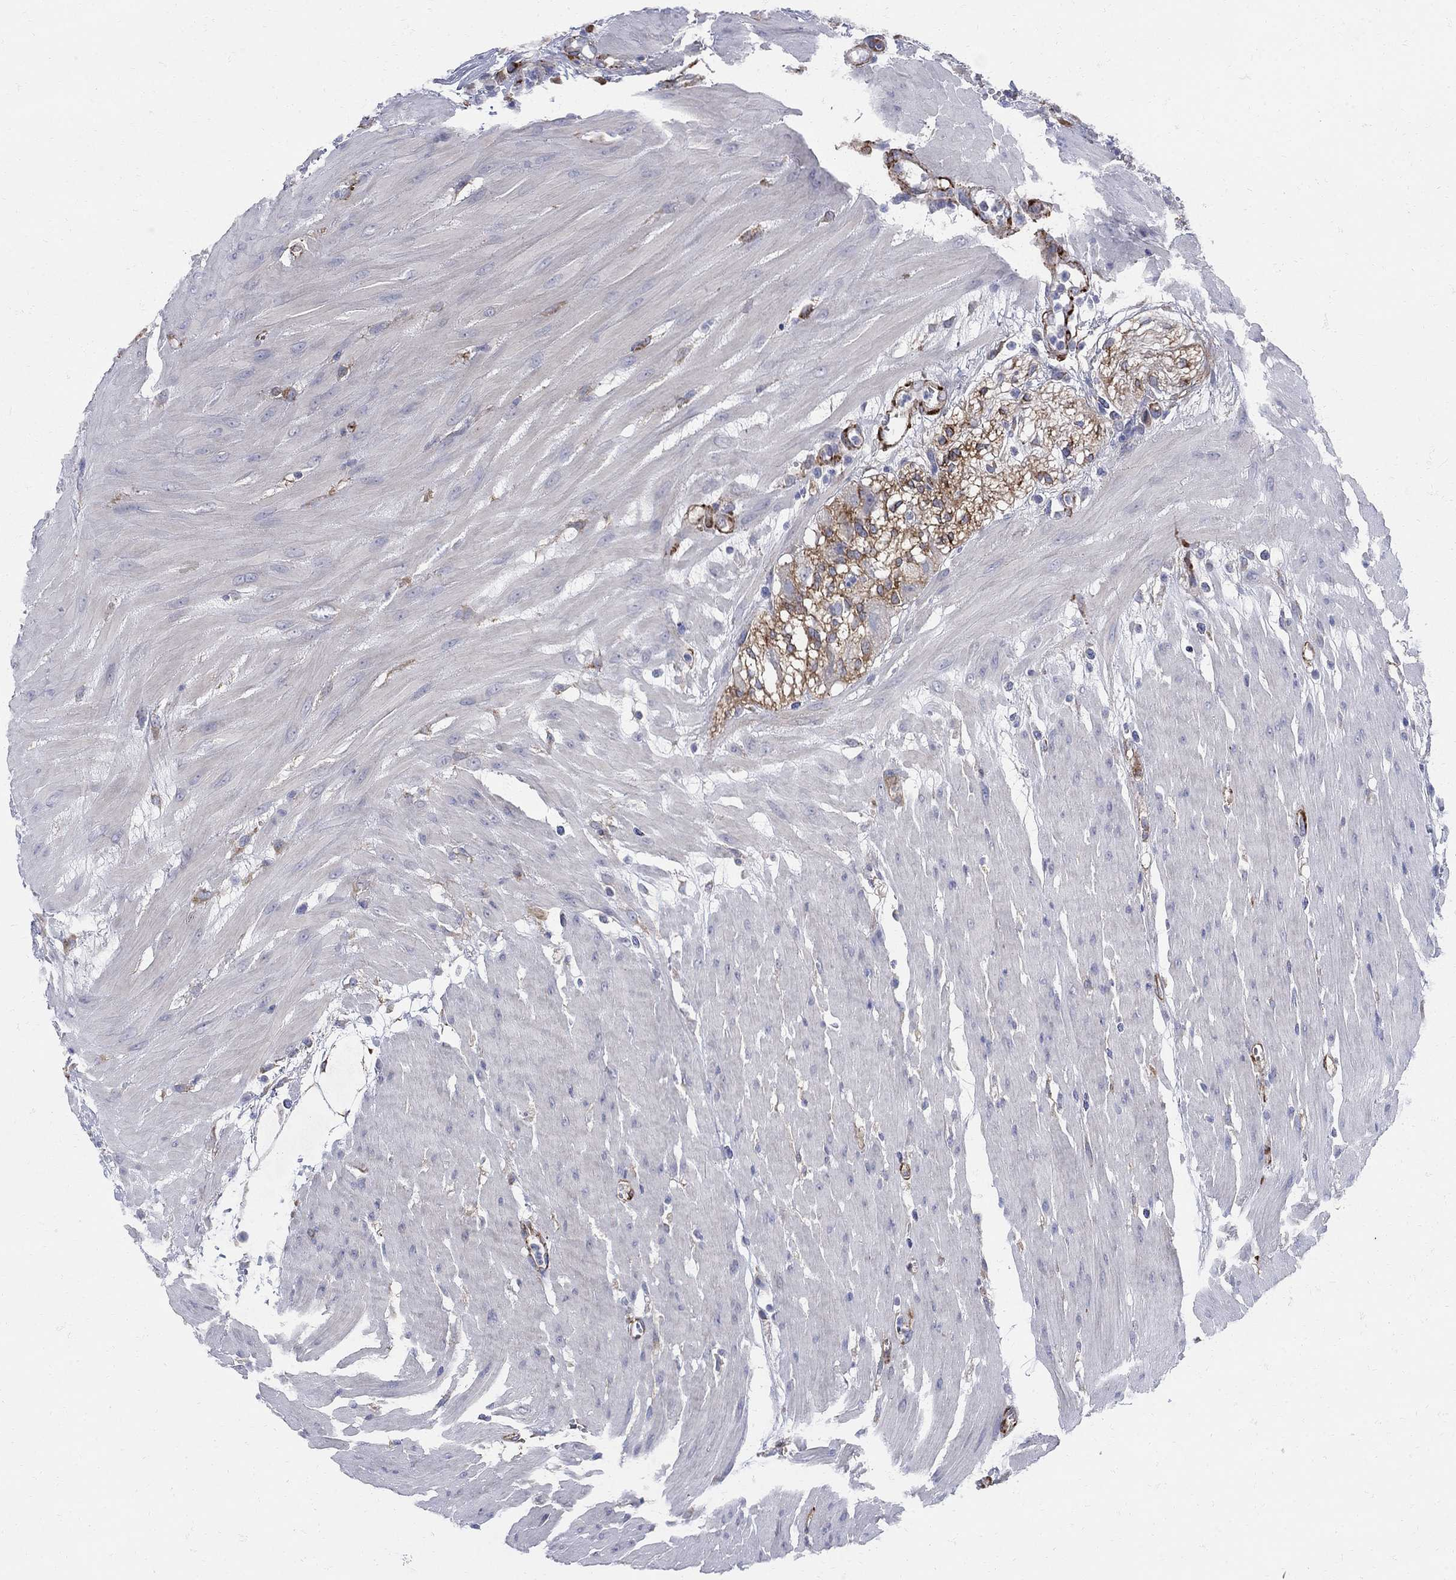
{"staining": {"intensity": "negative", "quantity": "none", "location": "none"}, "tissue": "colon", "cell_type": "Endothelial cells", "image_type": "normal", "snomed": [{"axis": "morphology", "description": "Normal tissue, NOS"}, {"axis": "morphology", "description": "Adenocarcinoma, NOS"}, {"axis": "topography", "description": "Colon"}], "caption": "Colon was stained to show a protein in brown. There is no significant staining in endothelial cells. (DAB (3,3'-diaminobenzidine) immunohistochemistry with hematoxylin counter stain).", "gene": "SEPTIN8", "patient": {"sex": "male", "age": 65}}